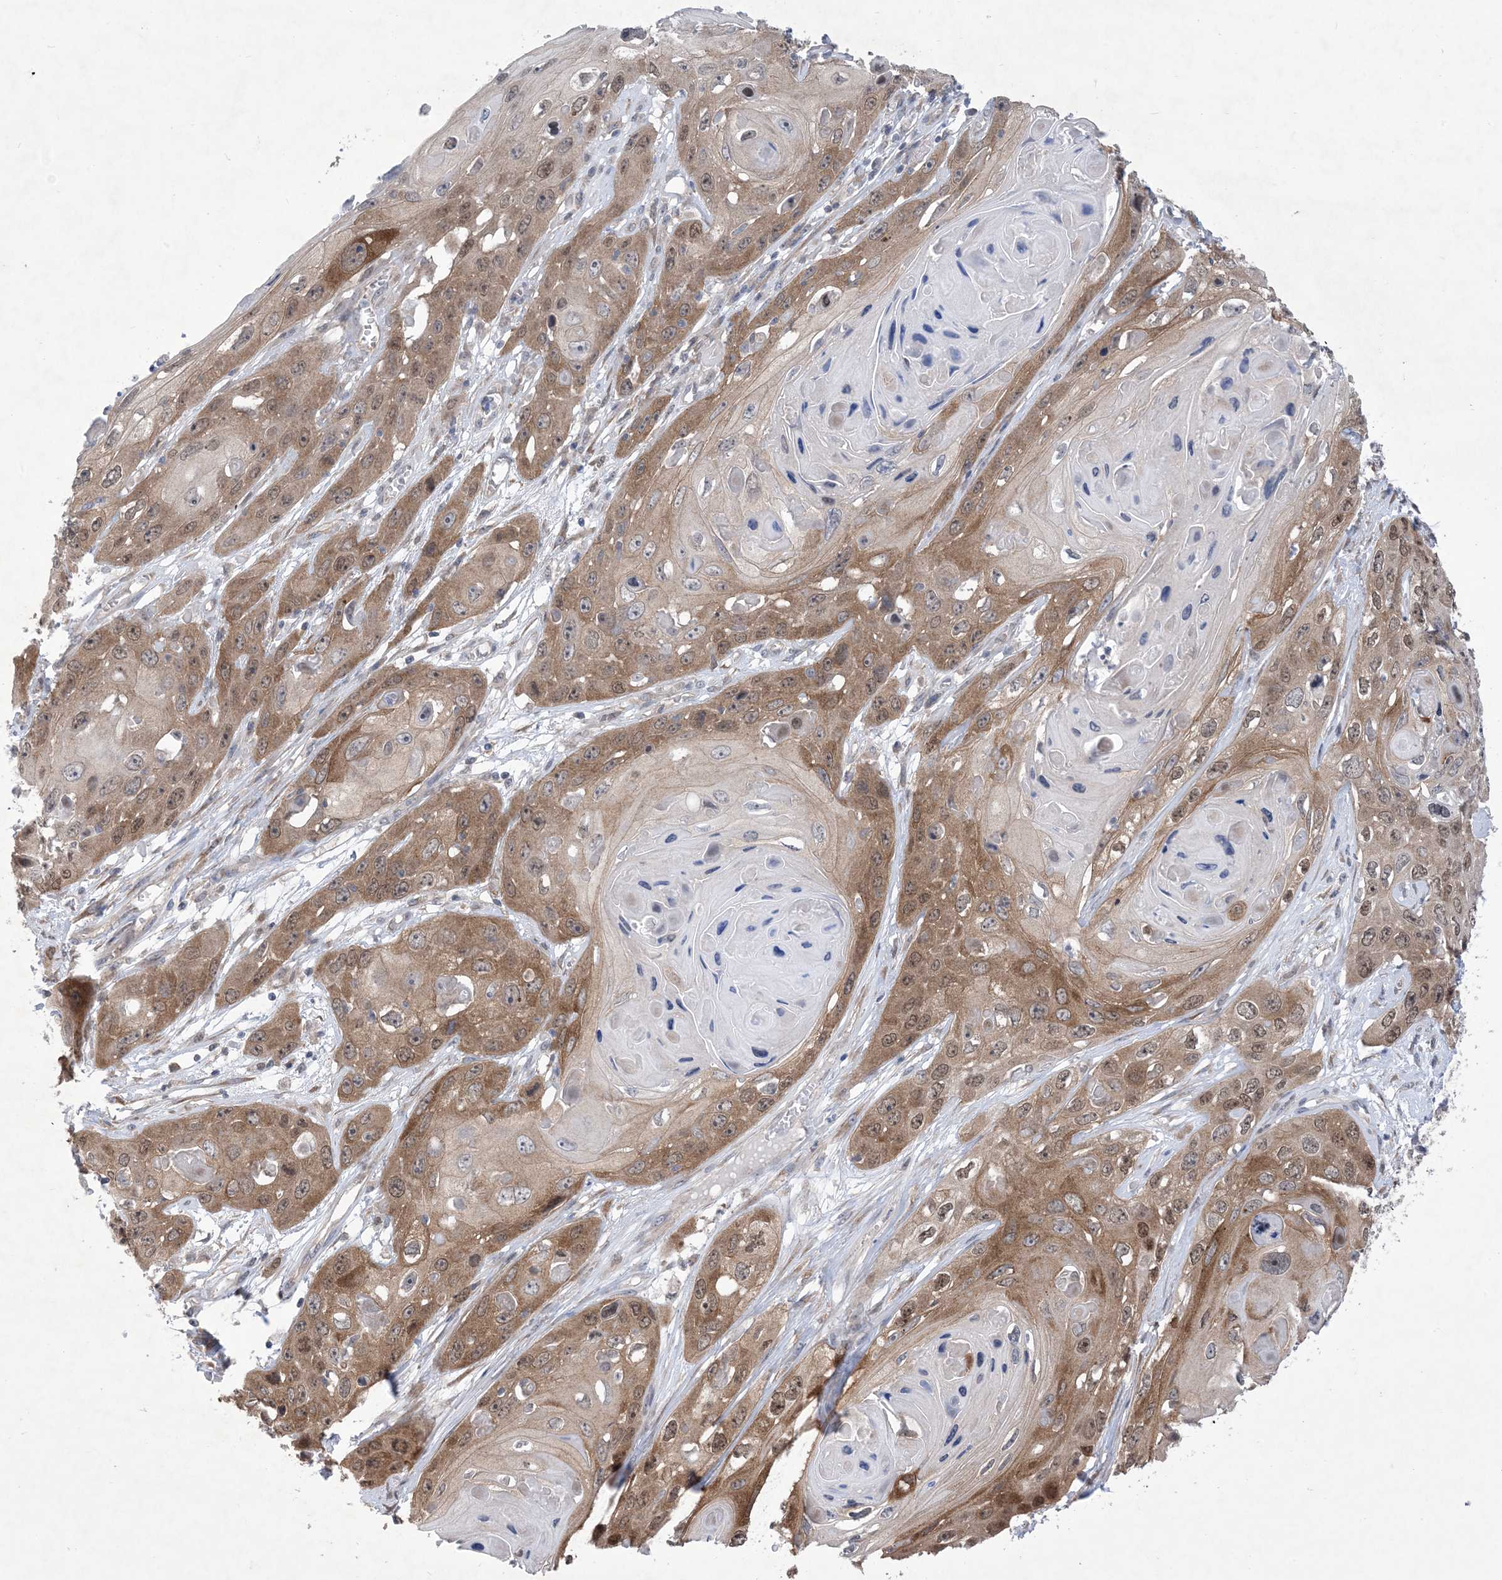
{"staining": {"intensity": "moderate", "quantity": ">75%", "location": "cytoplasmic/membranous,nuclear"}, "tissue": "skin cancer", "cell_type": "Tumor cells", "image_type": "cancer", "snomed": [{"axis": "morphology", "description": "Squamous cell carcinoma, NOS"}, {"axis": "topography", "description": "Skin"}], "caption": "Tumor cells demonstrate moderate cytoplasmic/membranous and nuclear staining in approximately >75% of cells in squamous cell carcinoma (skin).", "gene": "EHBP1", "patient": {"sex": "male", "age": 55}}